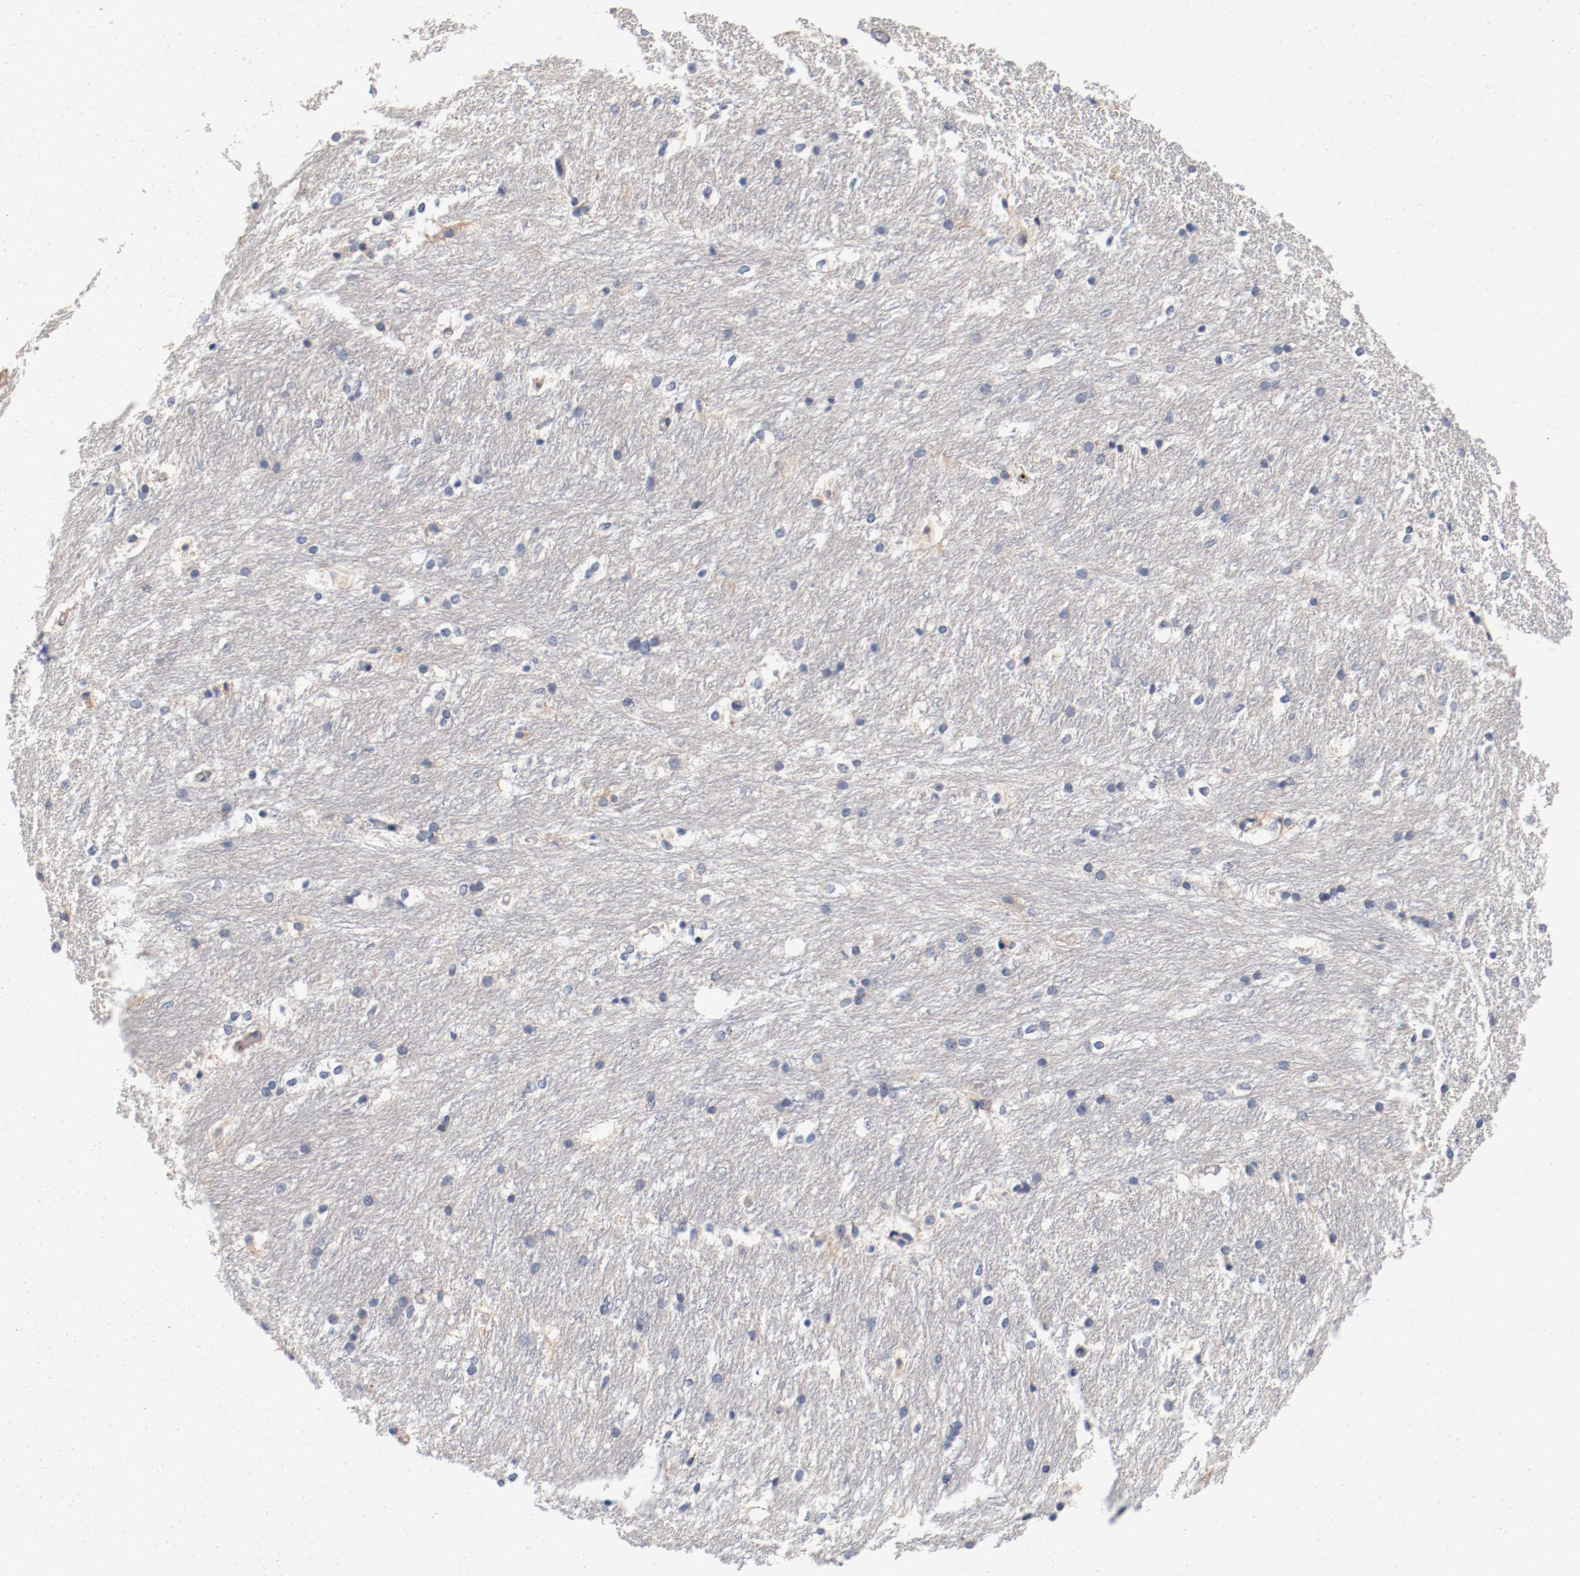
{"staining": {"intensity": "negative", "quantity": "none", "location": "none"}, "tissue": "caudate", "cell_type": "Glial cells", "image_type": "normal", "snomed": [{"axis": "morphology", "description": "Normal tissue, NOS"}, {"axis": "topography", "description": "Lateral ventricle wall"}], "caption": "High magnification brightfield microscopy of unremarkable caudate stained with DAB (3,3'-diaminobenzidine) (brown) and counterstained with hematoxylin (blue): glial cells show no significant staining. The staining was performed using DAB (3,3'-diaminobenzidine) to visualize the protein expression in brown, while the nuclei were stained in blue with hematoxylin (Magnification: 20x).", "gene": "PIM1", "patient": {"sex": "female", "age": 19}}